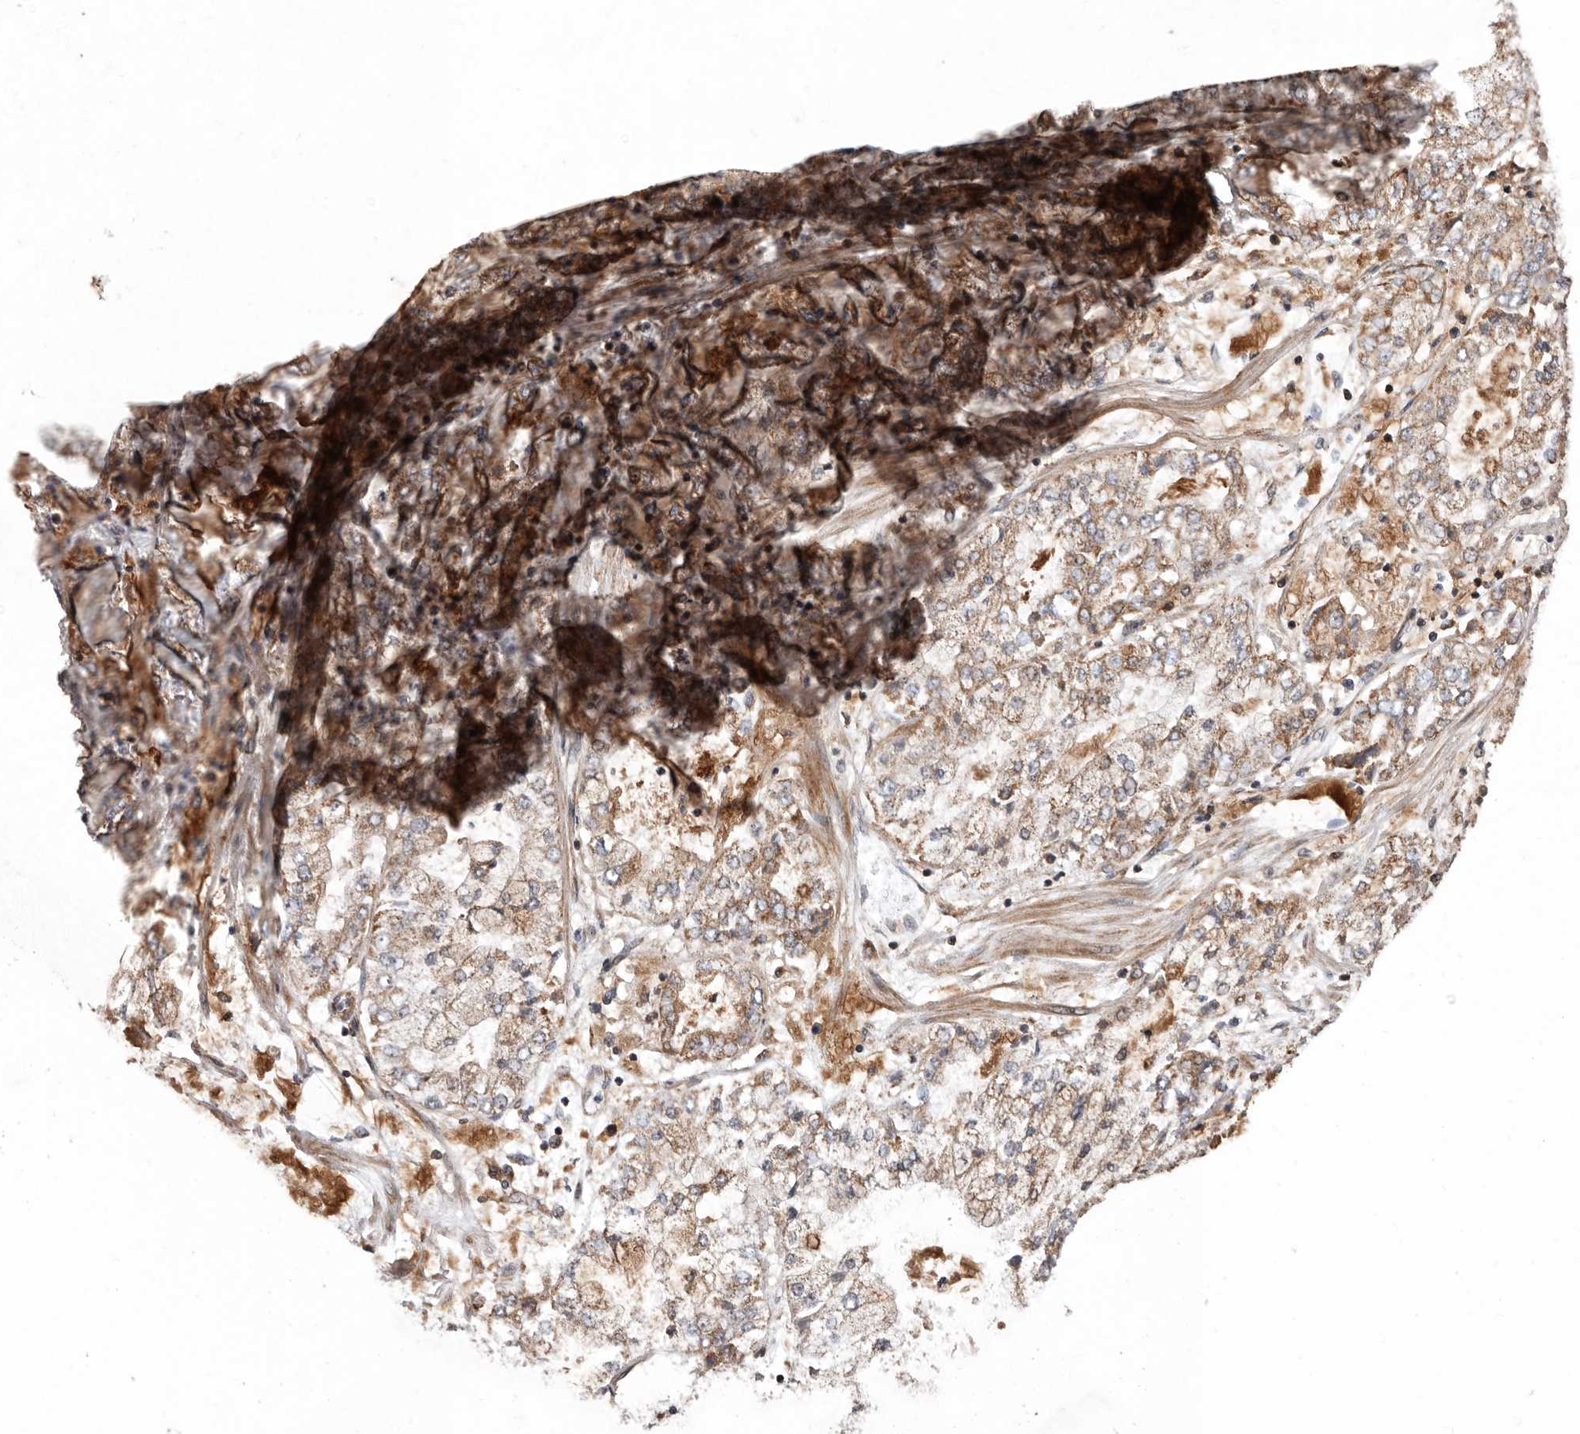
{"staining": {"intensity": "moderate", "quantity": ">75%", "location": "cytoplasmic/membranous"}, "tissue": "stomach cancer", "cell_type": "Tumor cells", "image_type": "cancer", "snomed": [{"axis": "morphology", "description": "Adenocarcinoma, NOS"}, {"axis": "topography", "description": "Stomach"}], "caption": "Human adenocarcinoma (stomach) stained for a protein (brown) demonstrates moderate cytoplasmic/membranous positive positivity in about >75% of tumor cells.", "gene": "PROKR1", "patient": {"sex": "male", "age": 76}}